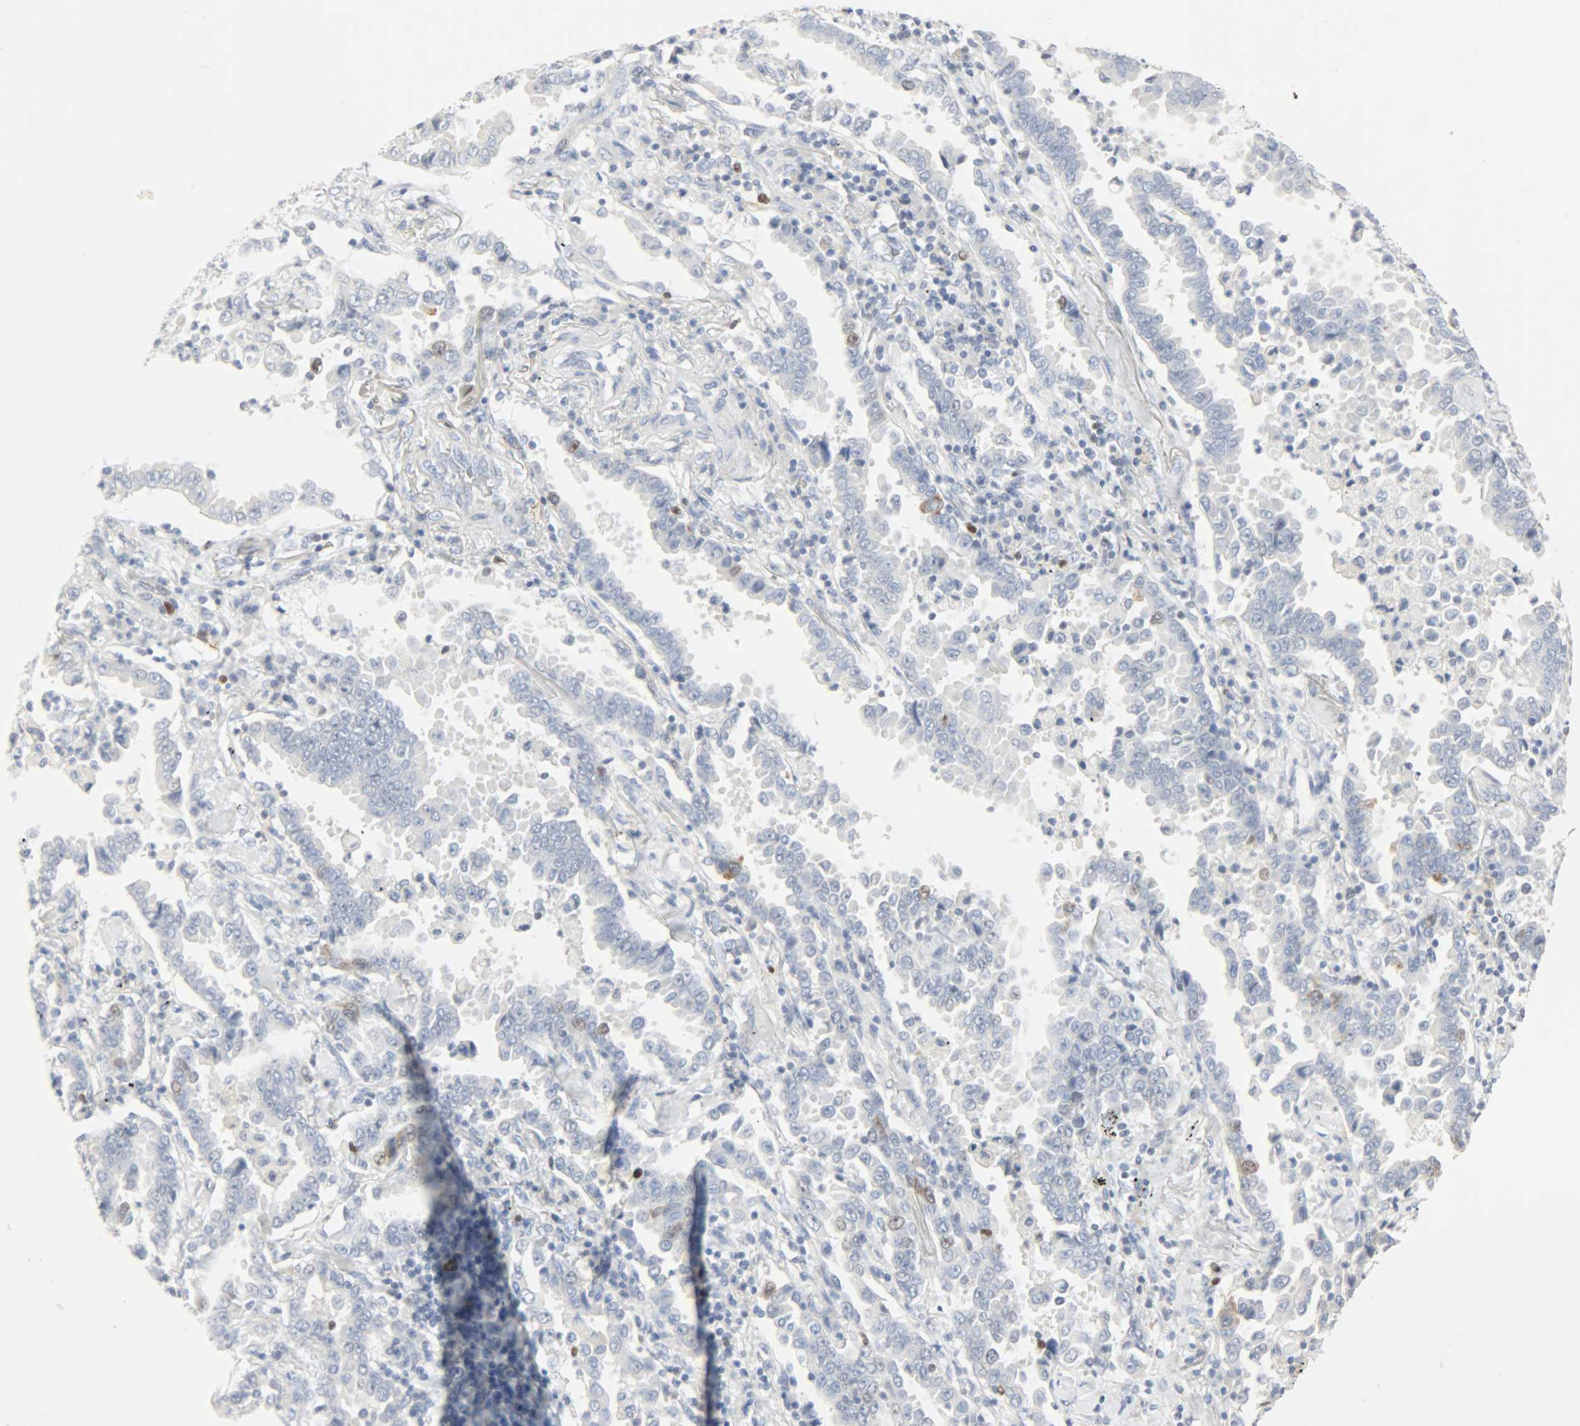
{"staining": {"intensity": "negative", "quantity": "none", "location": "none"}, "tissue": "lung cancer", "cell_type": "Tumor cells", "image_type": "cancer", "snomed": [{"axis": "morphology", "description": "Normal tissue, NOS"}, {"axis": "morphology", "description": "Inflammation, NOS"}, {"axis": "morphology", "description": "Adenocarcinoma, NOS"}, {"axis": "topography", "description": "Lung"}], "caption": "IHC image of neoplastic tissue: lung cancer stained with DAB (3,3'-diaminobenzidine) displays no significant protein expression in tumor cells.", "gene": "HELLS", "patient": {"sex": "female", "age": 64}}